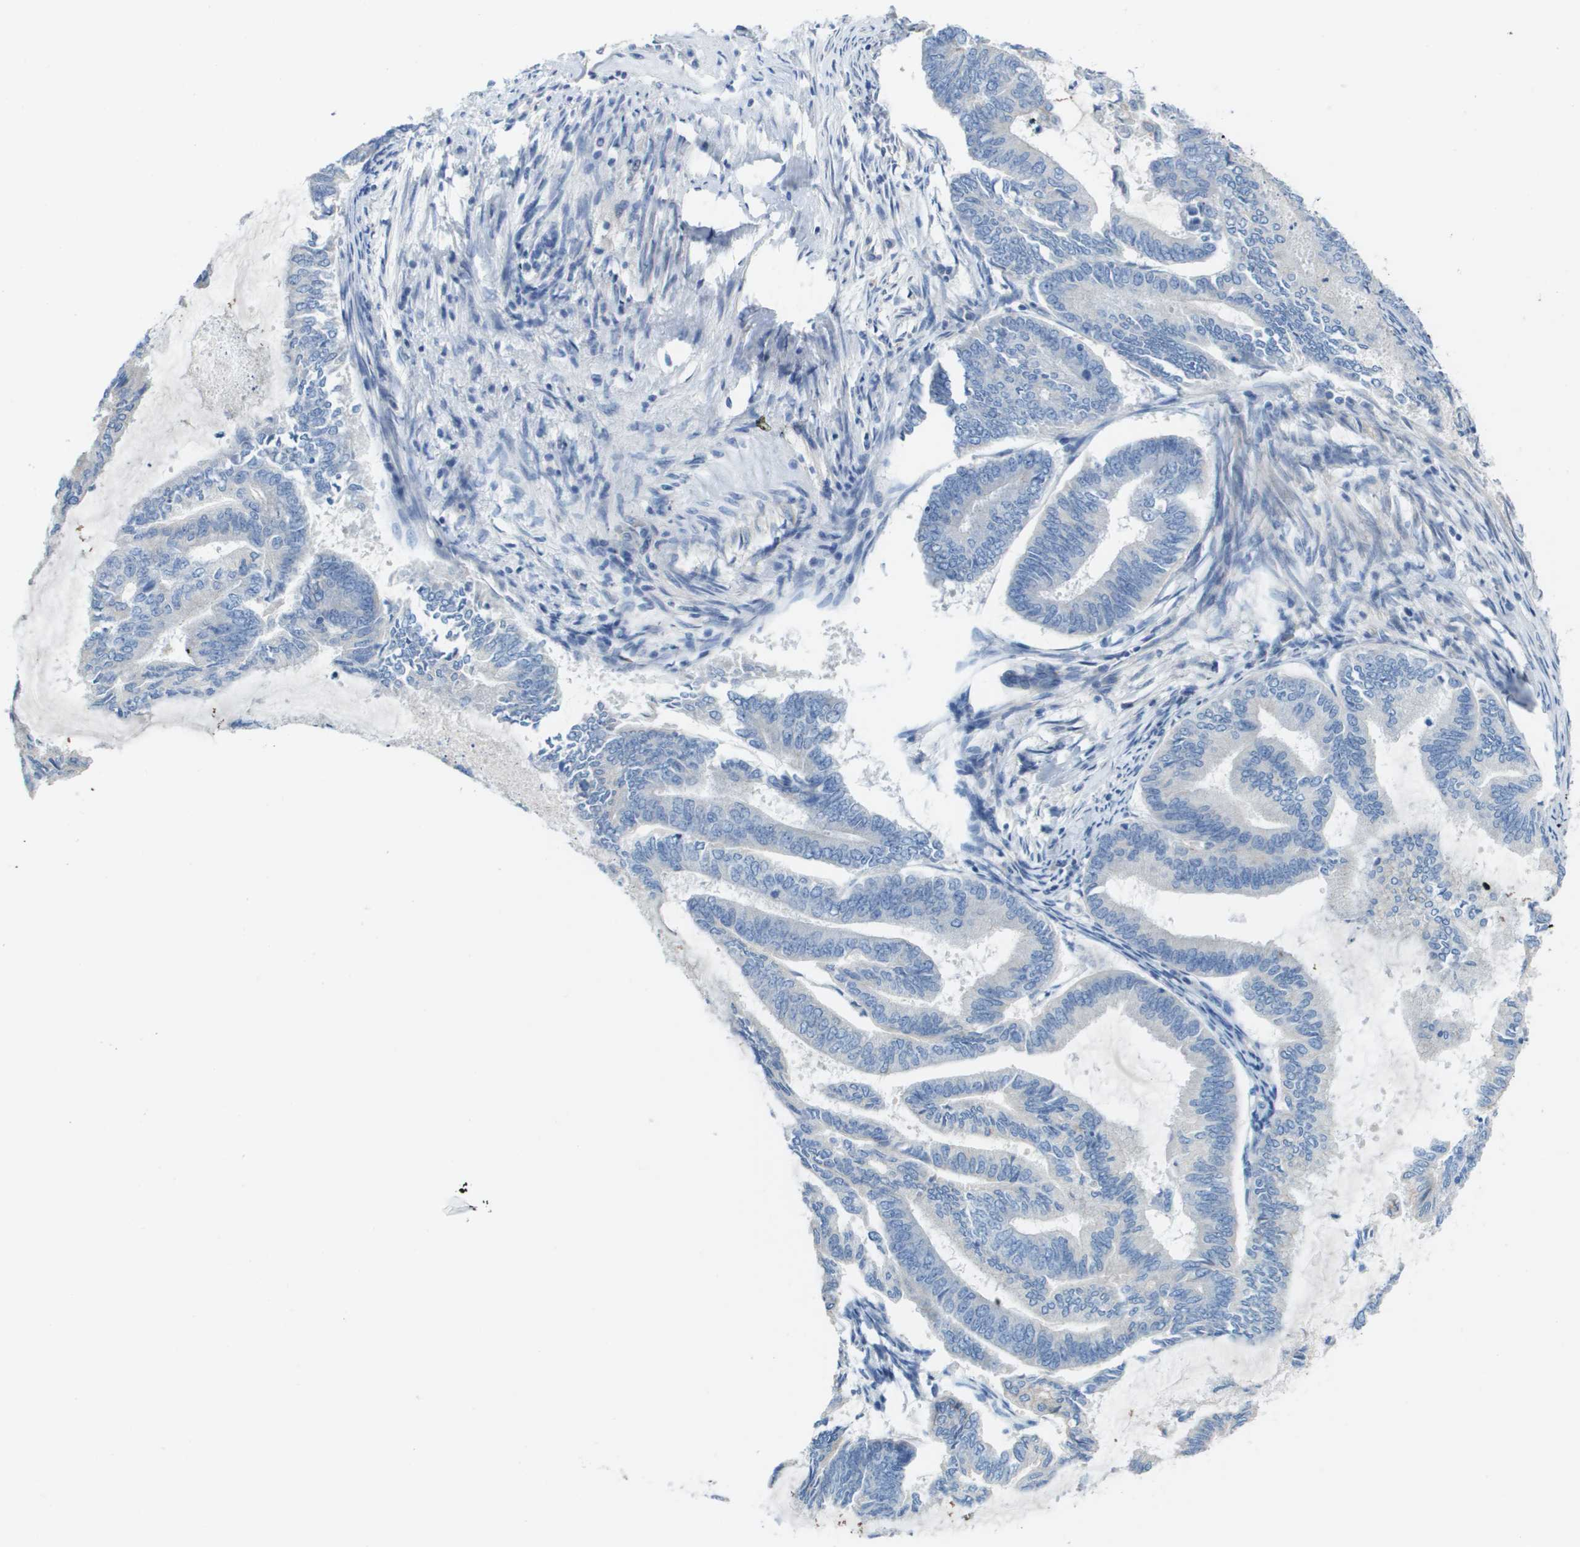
{"staining": {"intensity": "negative", "quantity": "none", "location": "none"}, "tissue": "endometrial cancer", "cell_type": "Tumor cells", "image_type": "cancer", "snomed": [{"axis": "morphology", "description": "Adenocarcinoma, NOS"}, {"axis": "topography", "description": "Endometrium"}], "caption": "This is a histopathology image of IHC staining of endometrial cancer (adenocarcinoma), which shows no positivity in tumor cells.", "gene": "CD46", "patient": {"sex": "female", "age": 86}}